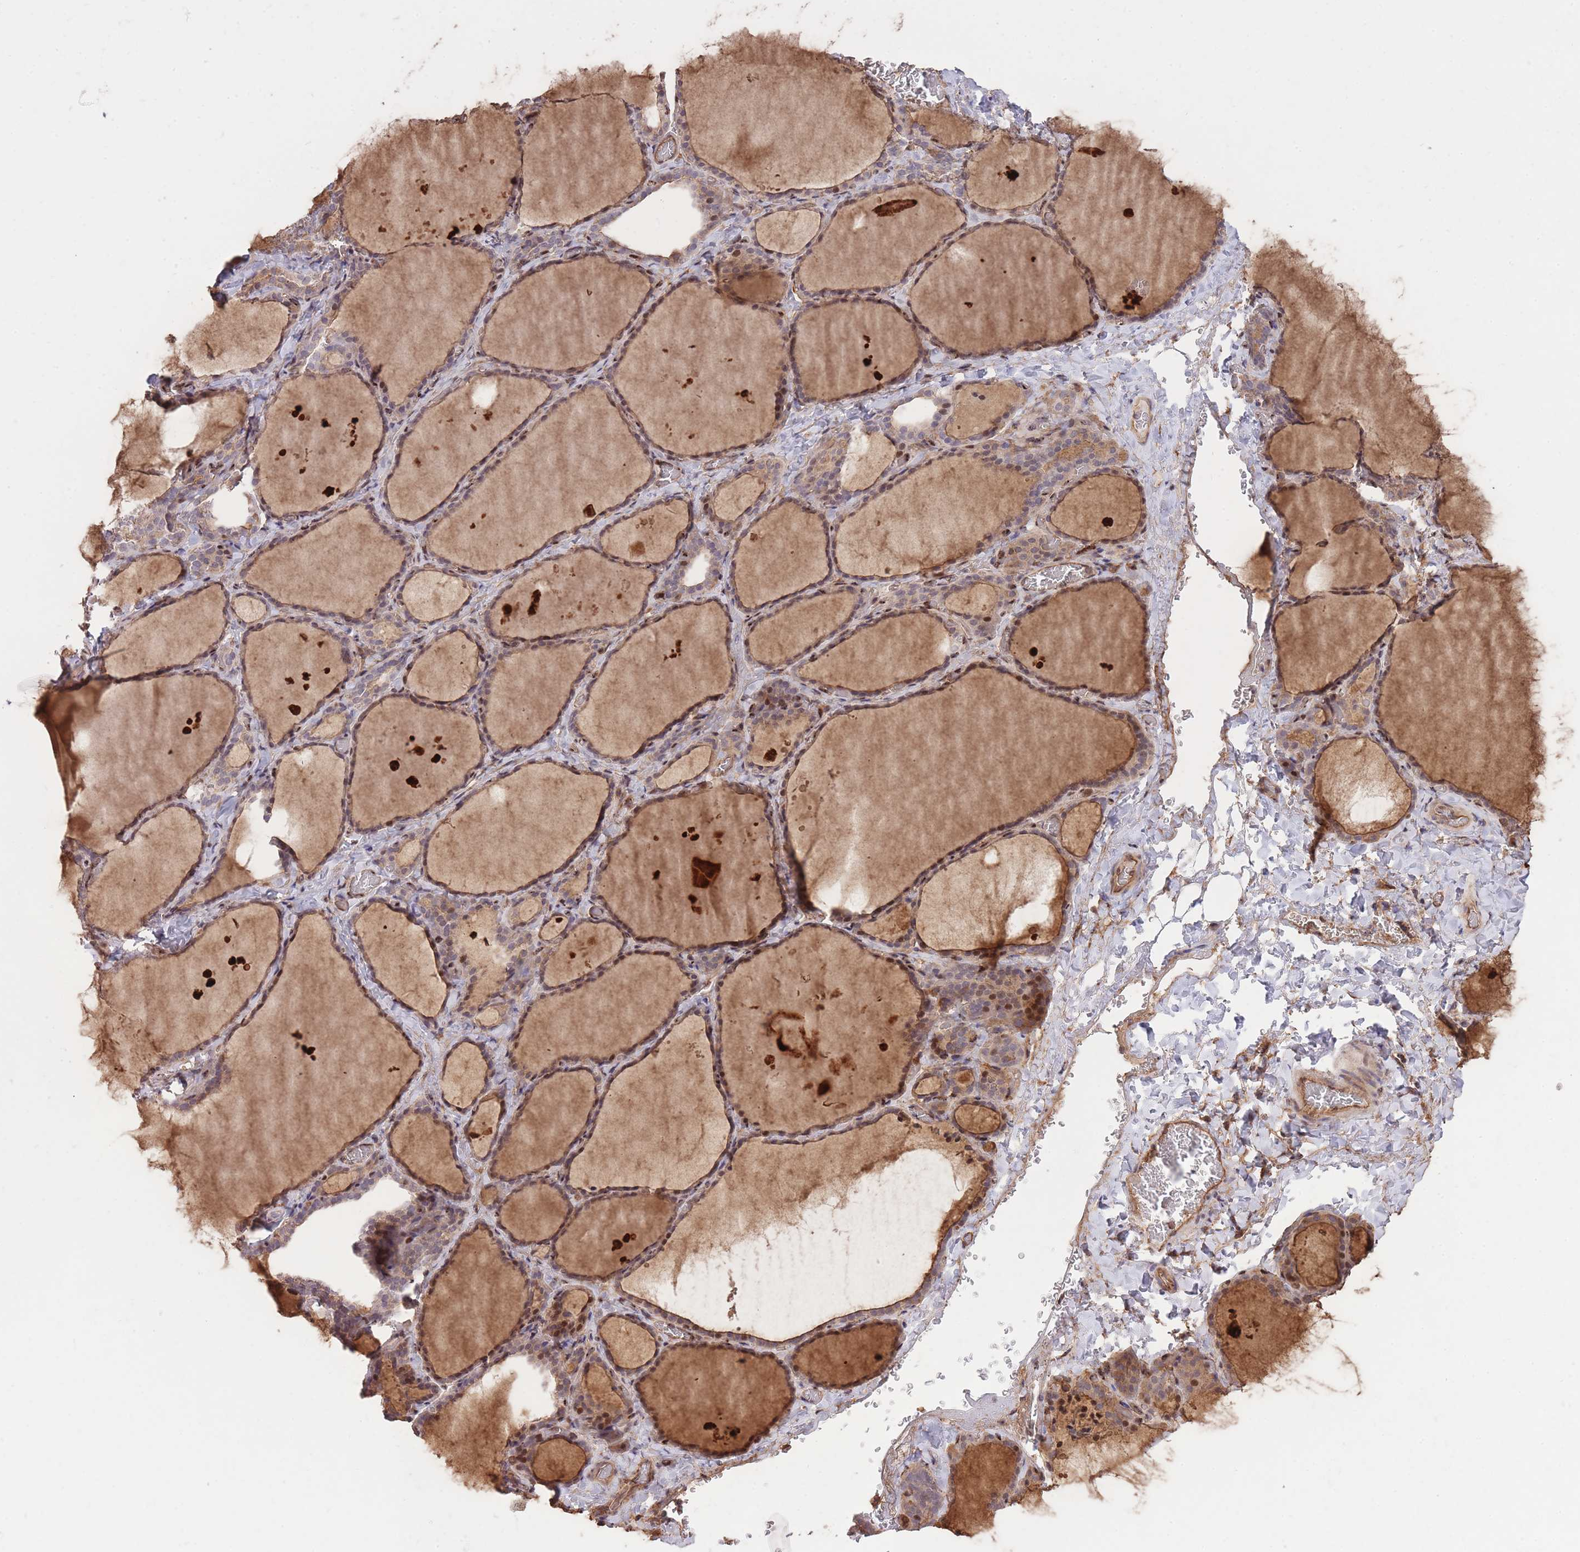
{"staining": {"intensity": "weak", "quantity": "25%-75%", "location": "cytoplasmic/membranous,nuclear"}, "tissue": "thyroid gland", "cell_type": "Glandular cells", "image_type": "normal", "snomed": [{"axis": "morphology", "description": "Normal tissue, NOS"}, {"axis": "topography", "description": "Thyroid gland"}], "caption": "This is an image of immunohistochemistry staining of unremarkable thyroid gland, which shows weak expression in the cytoplasmic/membranous,nuclear of glandular cells.", "gene": "PLD1", "patient": {"sex": "female", "age": 39}}